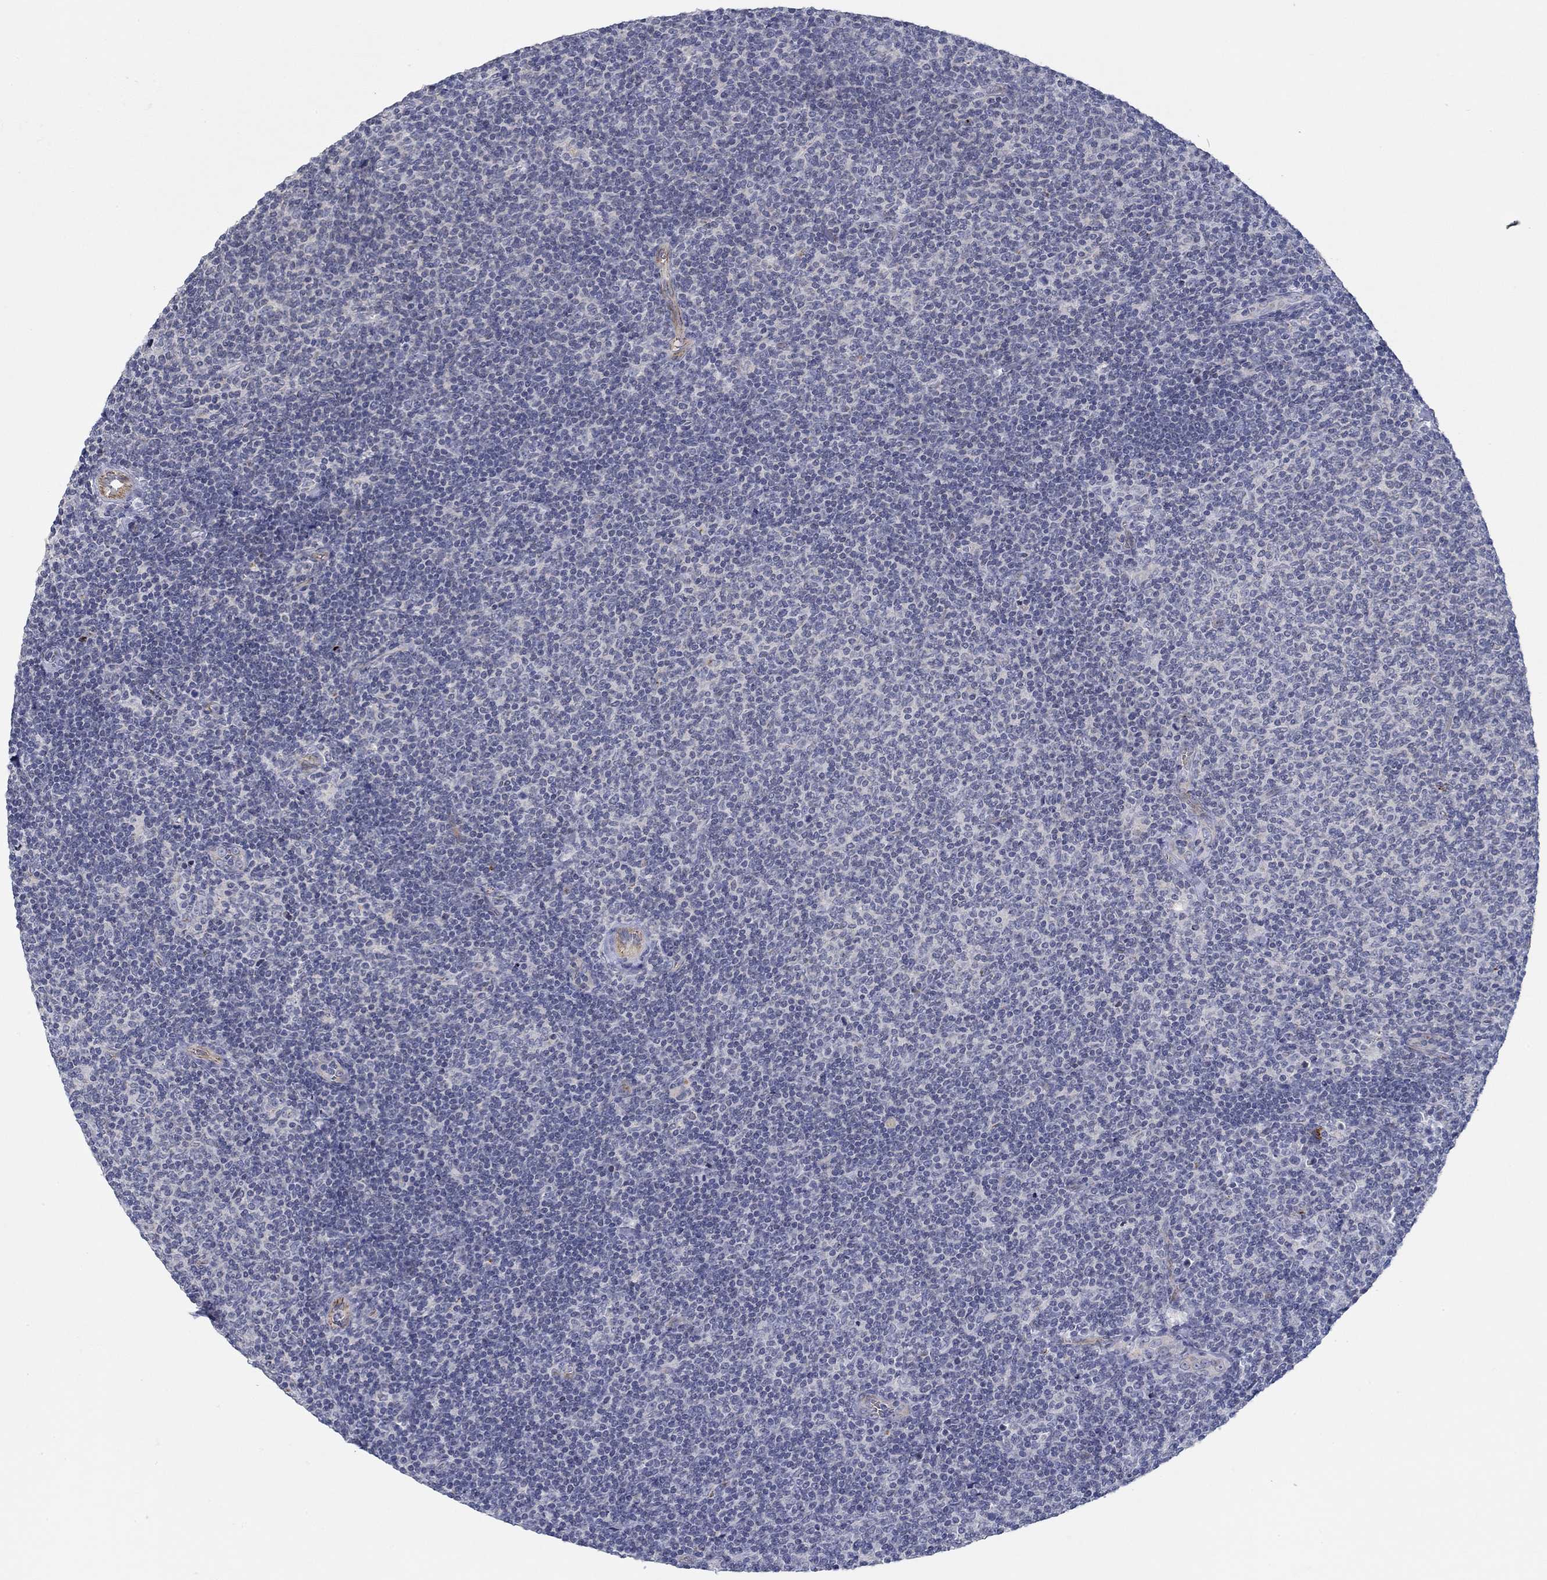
{"staining": {"intensity": "negative", "quantity": "none", "location": "none"}, "tissue": "lymphoma", "cell_type": "Tumor cells", "image_type": "cancer", "snomed": [{"axis": "morphology", "description": "Malignant lymphoma, non-Hodgkin's type, Low grade"}, {"axis": "topography", "description": "Lymph node"}], "caption": "There is no significant positivity in tumor cells of low-grade malignant lymphoma, non-Hodgkin's type.", "gene": "GJA5", "patient": {"sex": "male", "age": 52}}